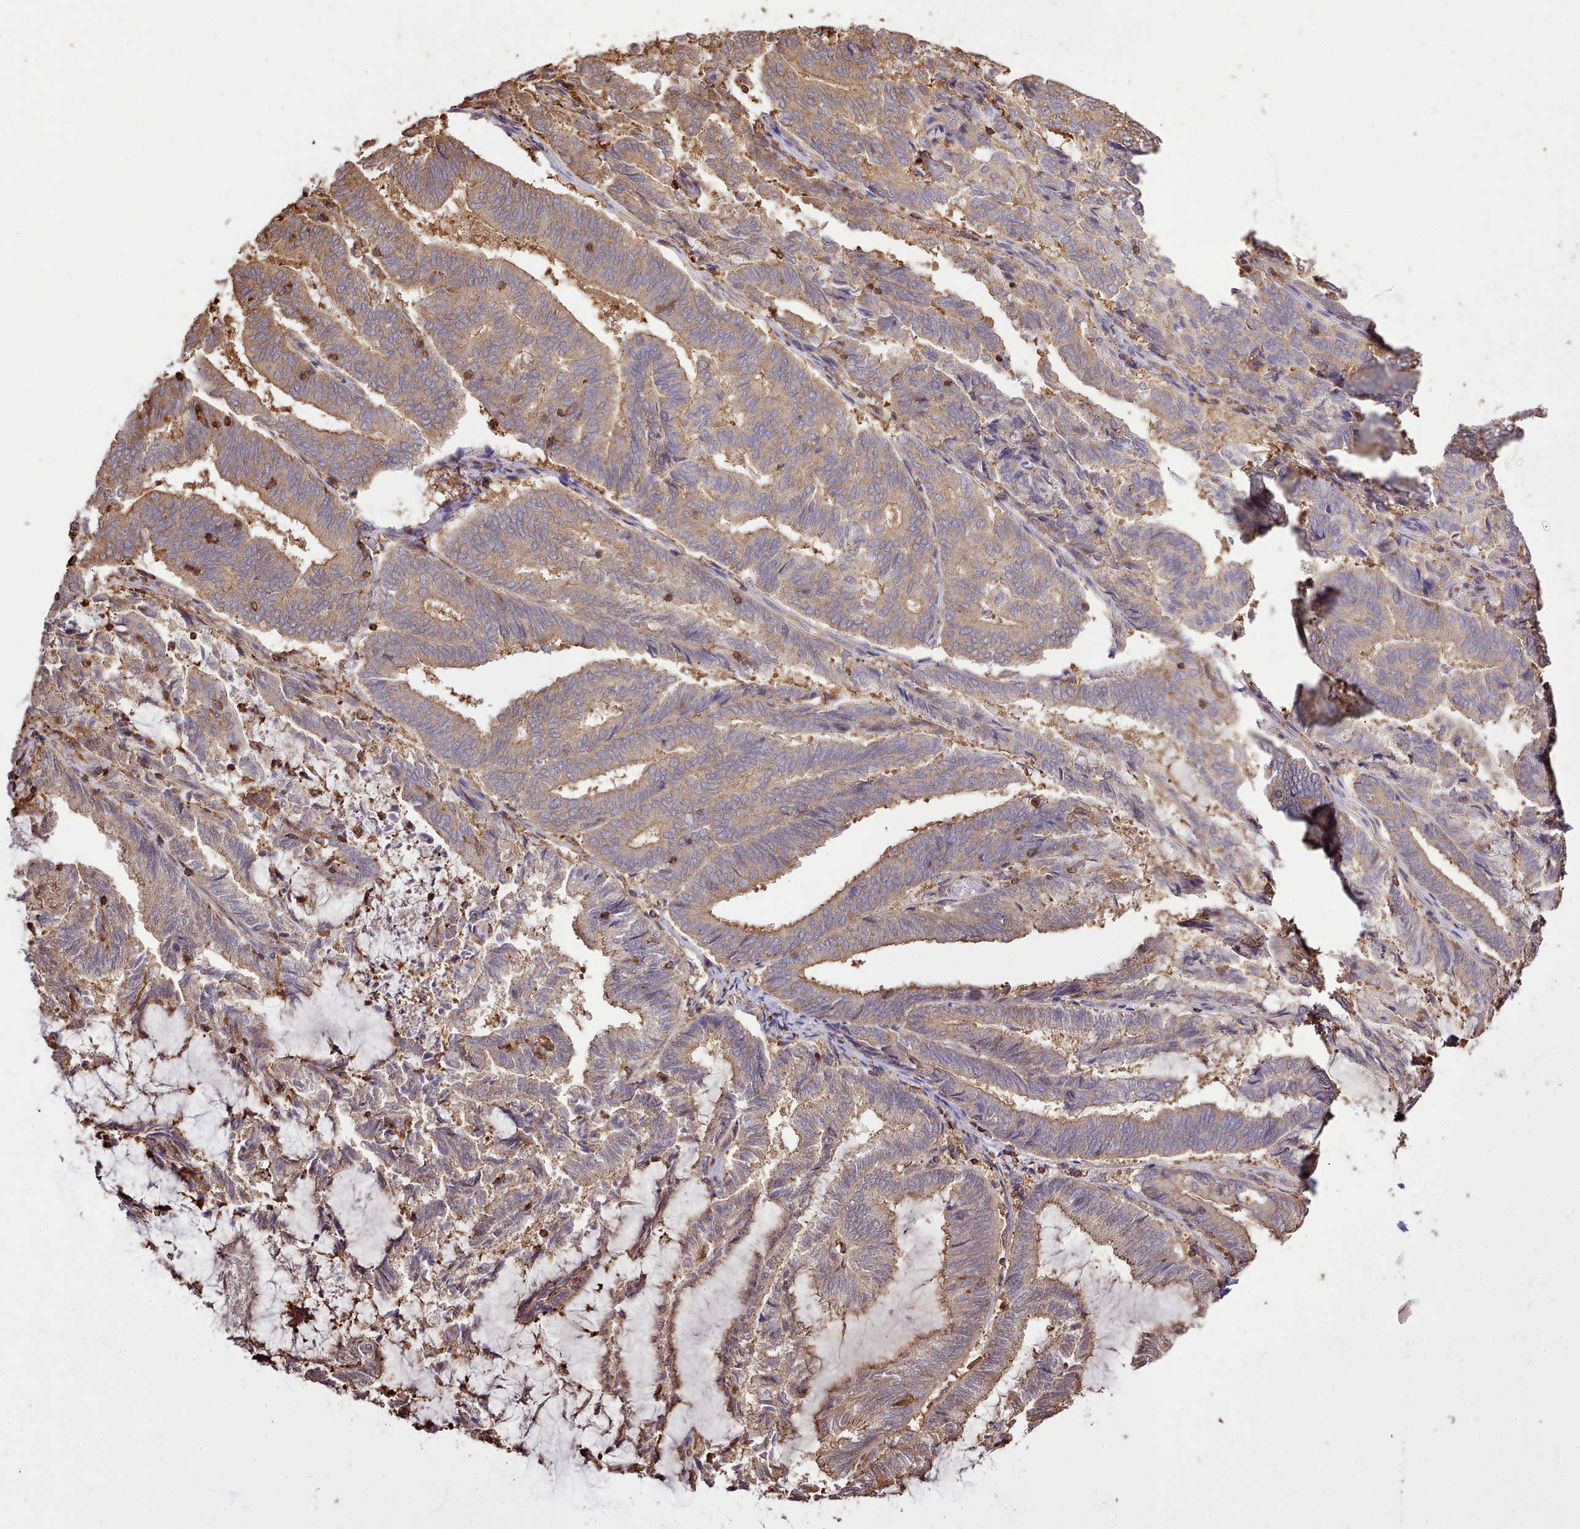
{"staining": {"intensity": "moderate", "quantity": "25%-75%", "location": "cytoplasmic/membranous"}, "tissue": "endometrial cancer", "cell_type": "Tumor cells", "image_type": "cancer", "snomed": [{"axis": "morphology", "description": "Adenocarcinoma, NOS"}, {"axis": "topography", "description": "Endometrium"}], "caption": "IHC photomicrograph of neoplastic tissue: endometrial adenocarcinoma stained using immunohistochemistry (IHC) displays medium levels of moderate protein expression localized specifically in the cytoplasmic/membranous of tumor cells, appearing as a cytoplasmic/membranous brown color.", "gene": "CAPZA1", "patient": {"sex": "female", "age": 80}}